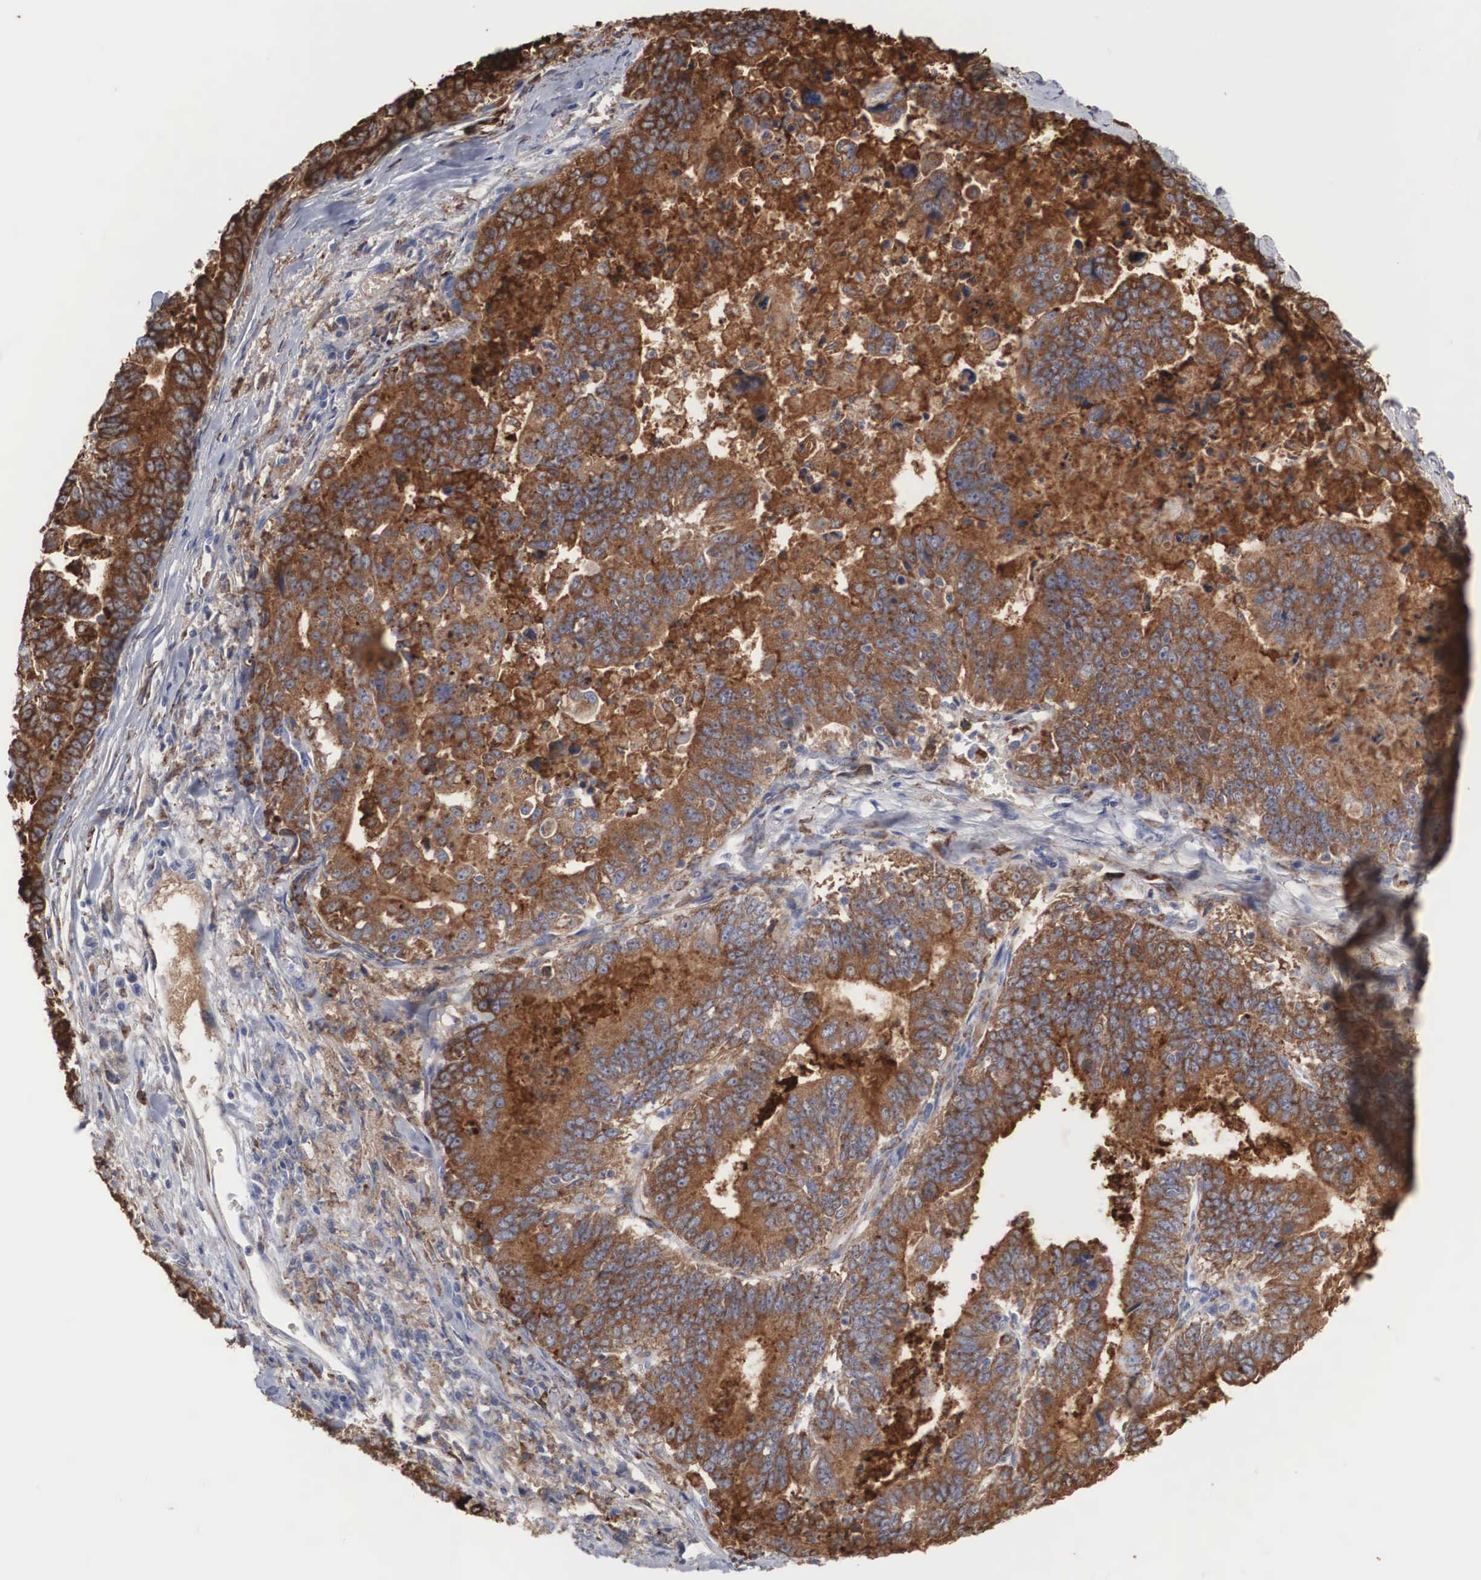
{"staining": {"intensity": "moderate", "quantity": ">75%", "location": "cytoplasmic/membranous"}, "tissue": "stomach cancer", "cell_type": "Tumor cells", "image_type": "cancer", "snomed": [{"axis": "morphology", "description": "Adenocarcinoma, NOS"}, {"axis": "topography", "description": "Stomach, upper"}], "caption": "A brown stain labels moderate cytoplasmic/membranous positivity of a protein in human stomach cancer tumor cells.", "gene": "LGALS3BP", "patient": {"sex": "female", "age": 50}}